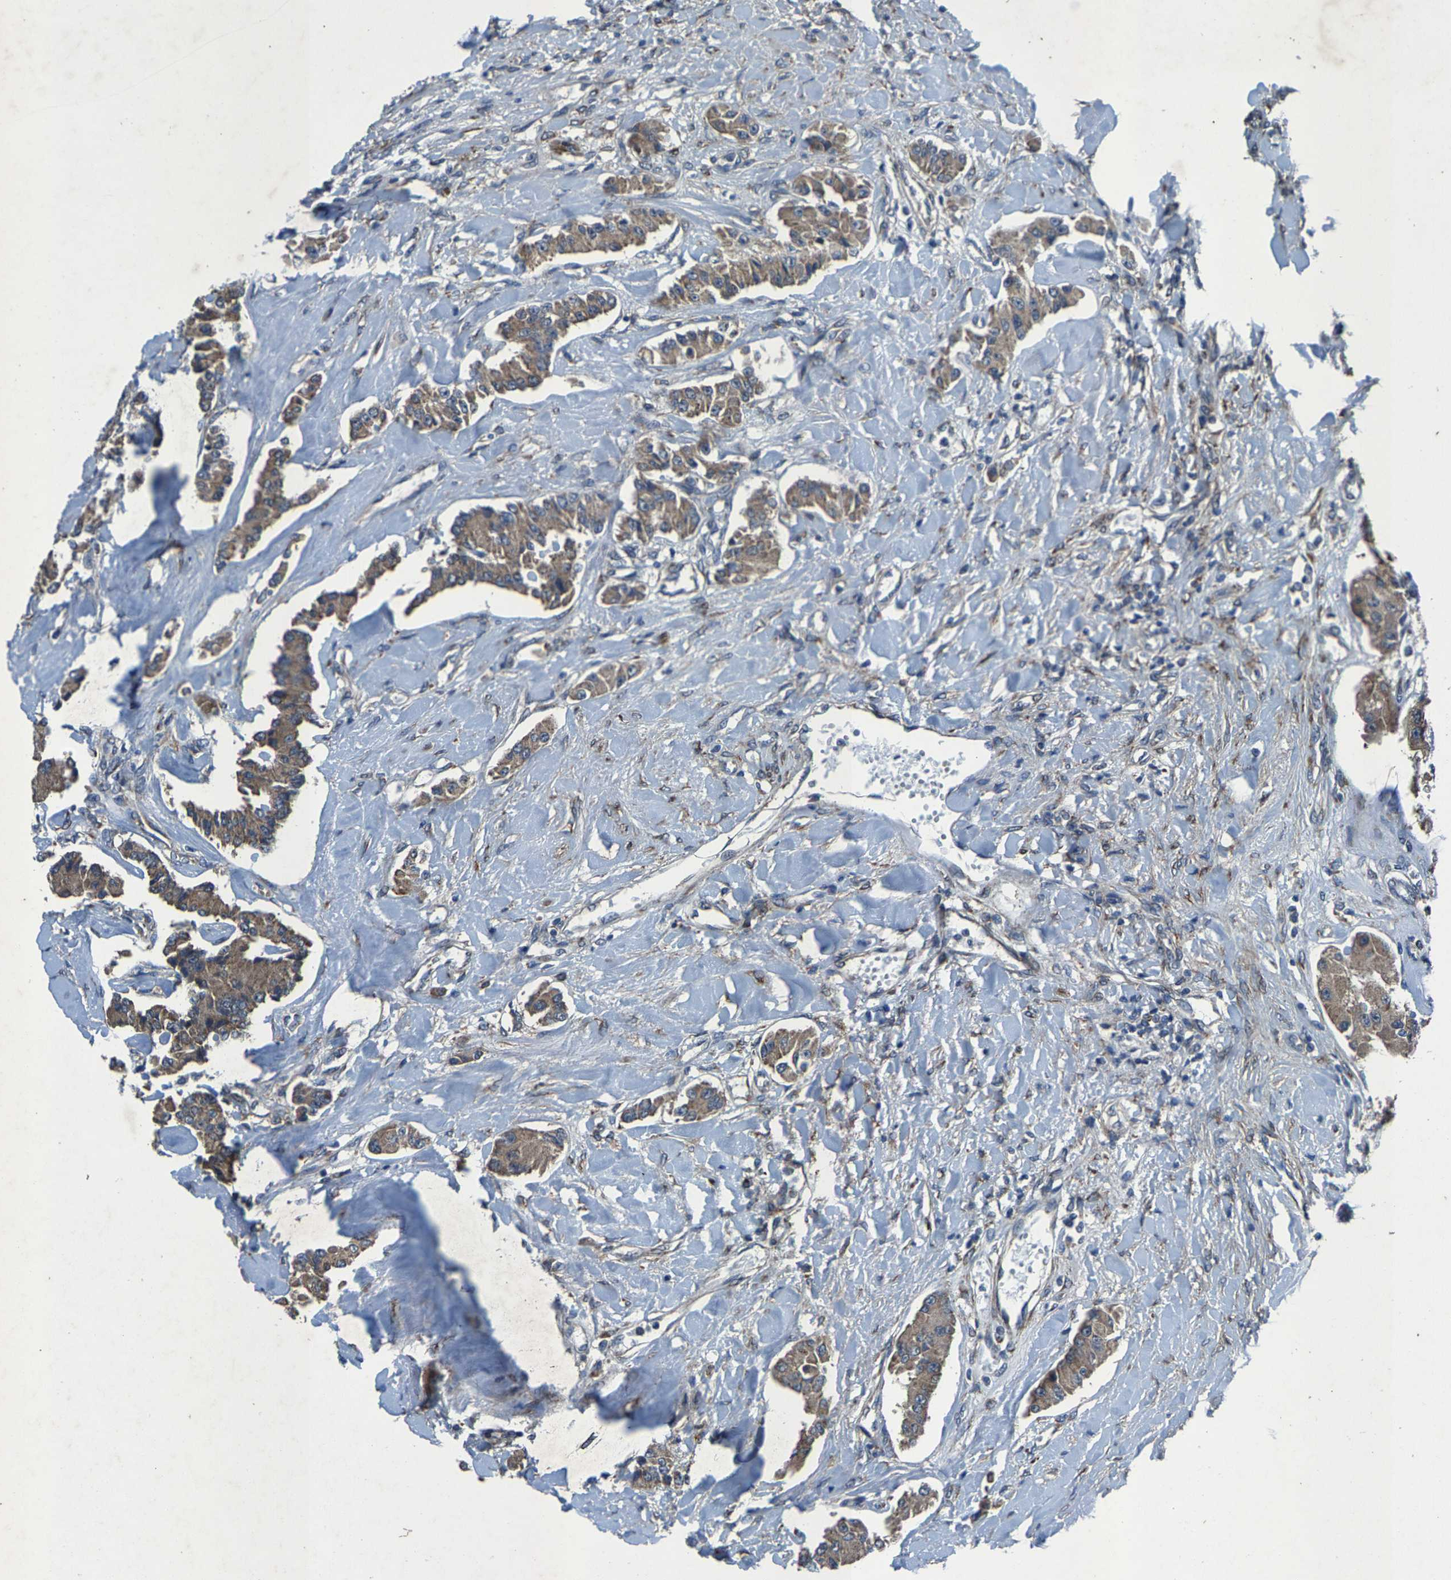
{"staining": {"intensity": "weak", "quantity": ">75%", "location": "cytoplasmic/membranous"}, "tissue": "carcinoid", "cell_type": "Tumor cells", "image_type": "cancer", "snomed": [{"axis": "morphology", "description": "Carcinoid, malignant, NOS"}, {"axis": "topography", "description": "Pancreas"}], "caption": "Protein staining of carcinoid tissue displays weak cytoplasmic/membranous positivity in approximately >75% of tumor cells.", "gene": "PDP1", "patient": {"sex": "male", "age": 41}}